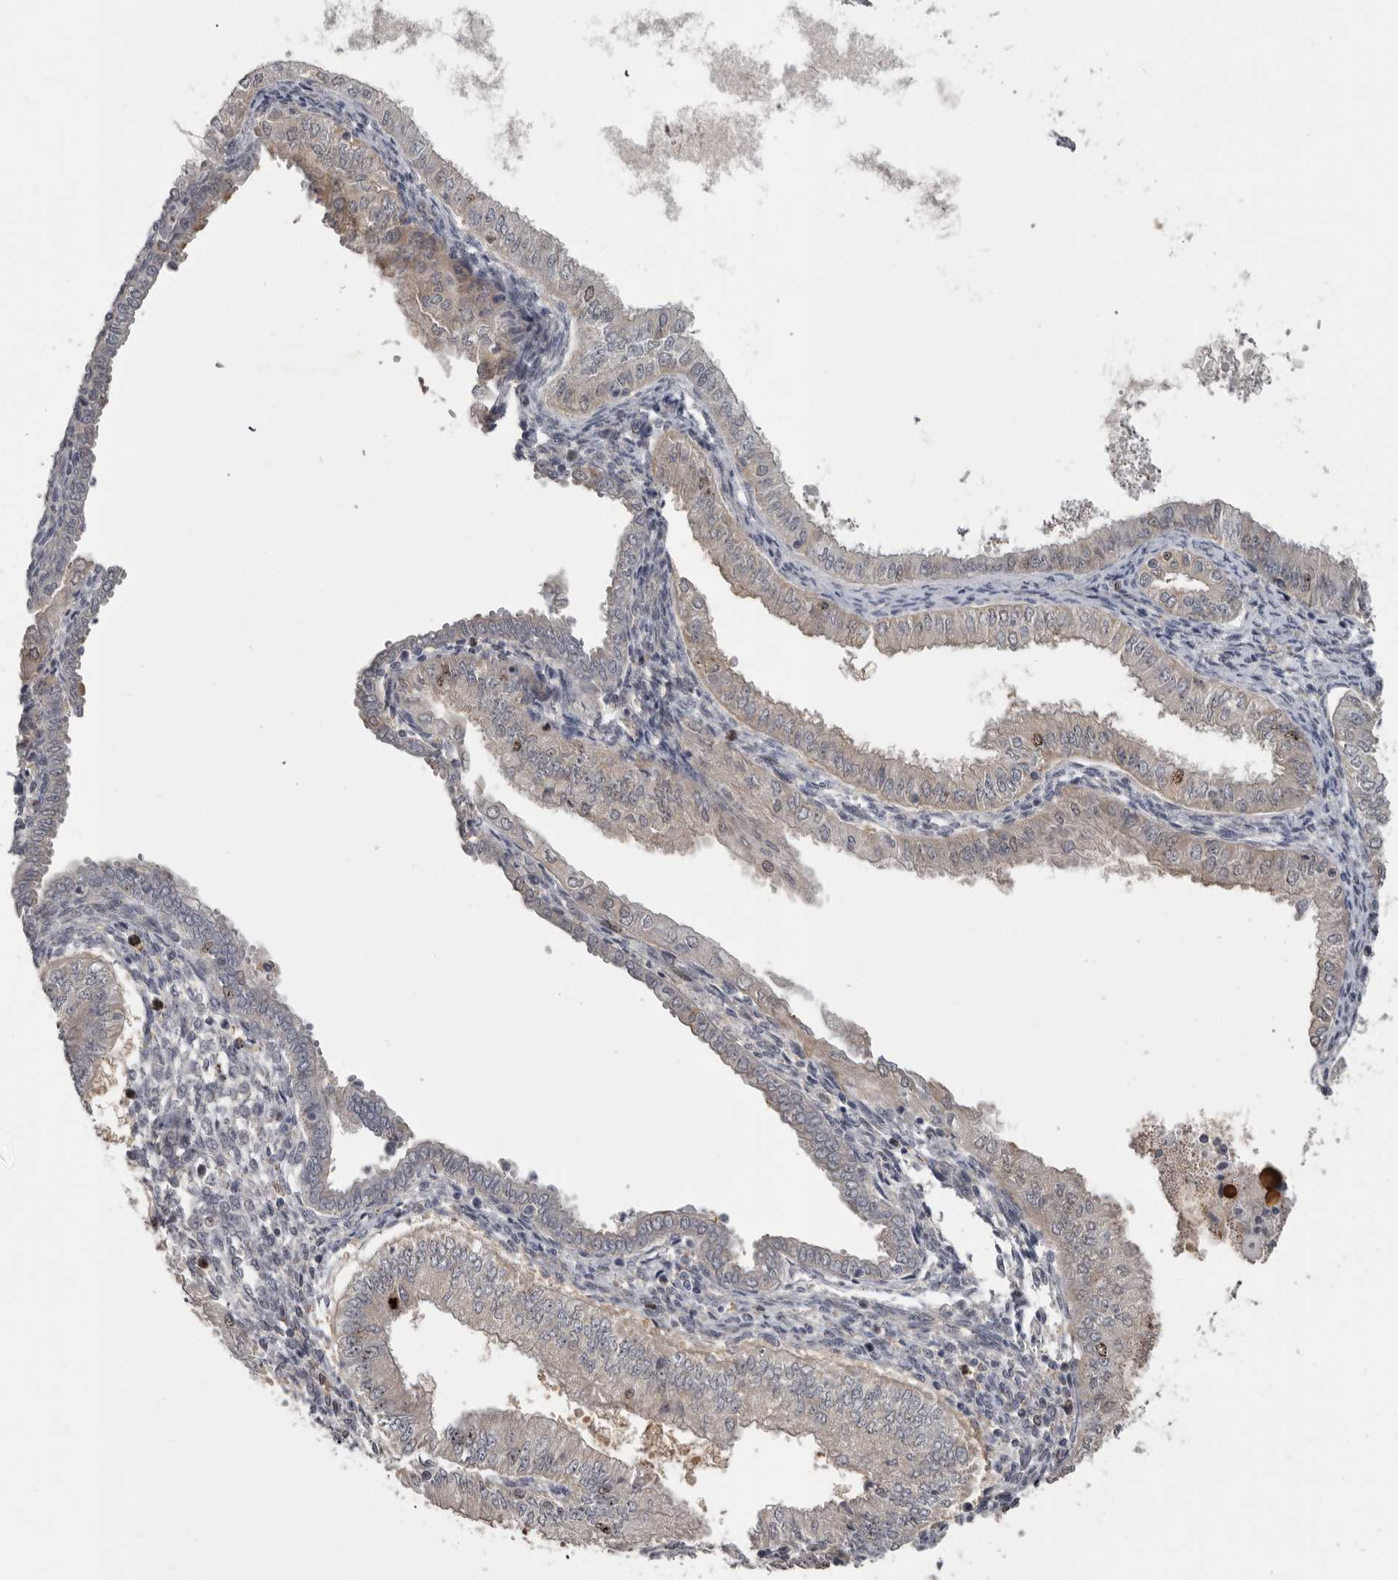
{"staining": {"intensity": "negative", "quantity": "none", "location": "none"}, "tissue": "endometrial cancer", "cell_type": "Tumor cells", "image_type": "cancer", "snomed": [{"axis": "morphology", "description": "Normal tissue, NOS"}, {"axis": "morphology", "description": "Adenocarcinoma, NOS"}, {"axis": "topography", "description": "Endometrium"}], "caption": "This is an immunohistochemistry micrograph of endometrial adenocarcinoma. There is no staining in tumor cells.", "gene": "CDCA8", "patient": {"sex": "female", "age": 53}}